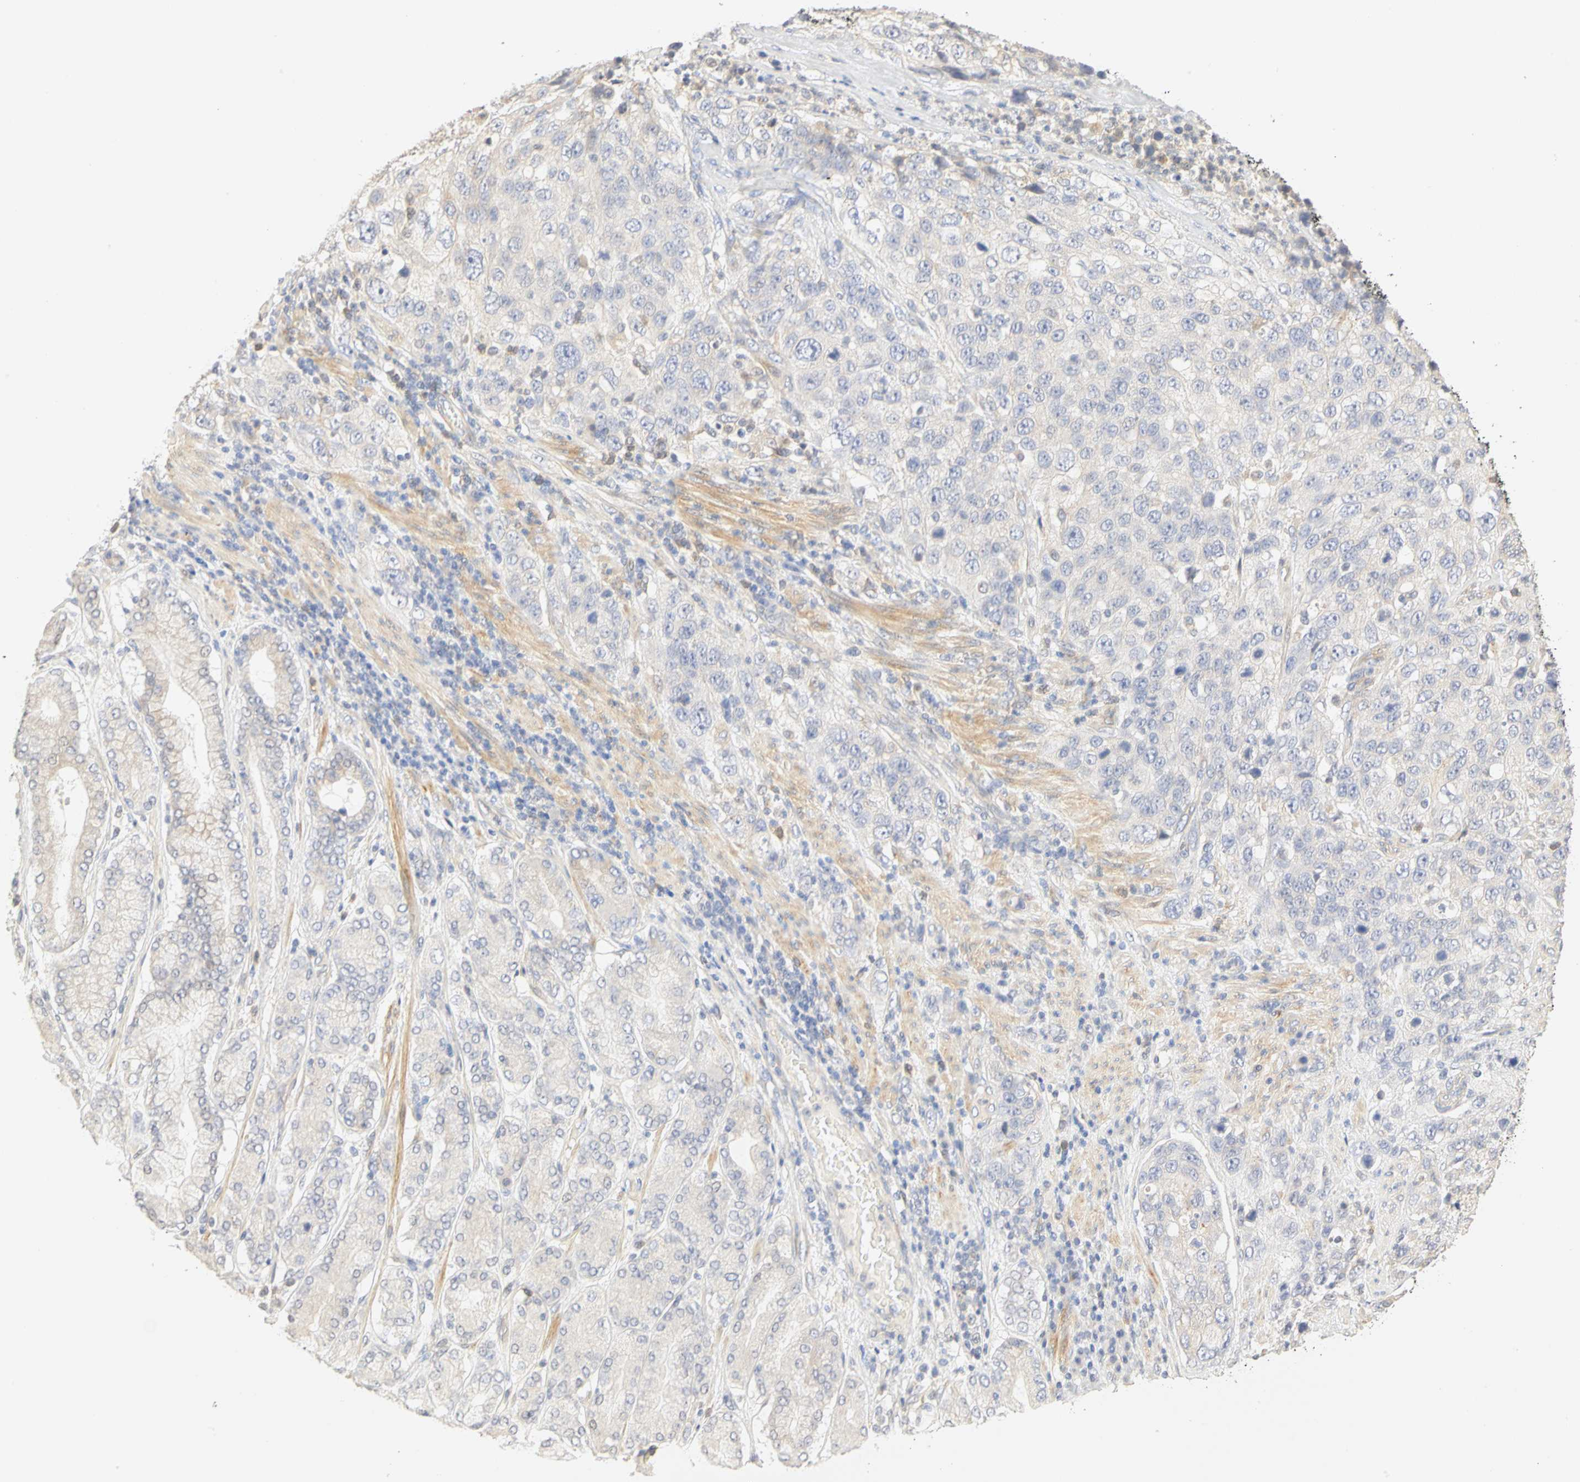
{"staining": {"intensity": "weak", "quantity": ">75%", "location": "cytoplasmic/membranous"}, "tissue": "stomach cancer", "cell_type": "Tumor cells", "image_type": "cancer", "snomed": [{"axis": "morphology", "description": "Normal tissue, NOS"}, {"axis": "morphology", "description": "Adenocarcinoma, NOS"}, {"axis": "topography", "description": "Stomach"}], "caption": "Tumor cells show low levels of weak cytoplasmic/membranous positivity in about >75% of cells in stomach cancer (adenocarcinoma).", "gene": "GNRH2", "patient": {"sex": "male", "age": 48}}